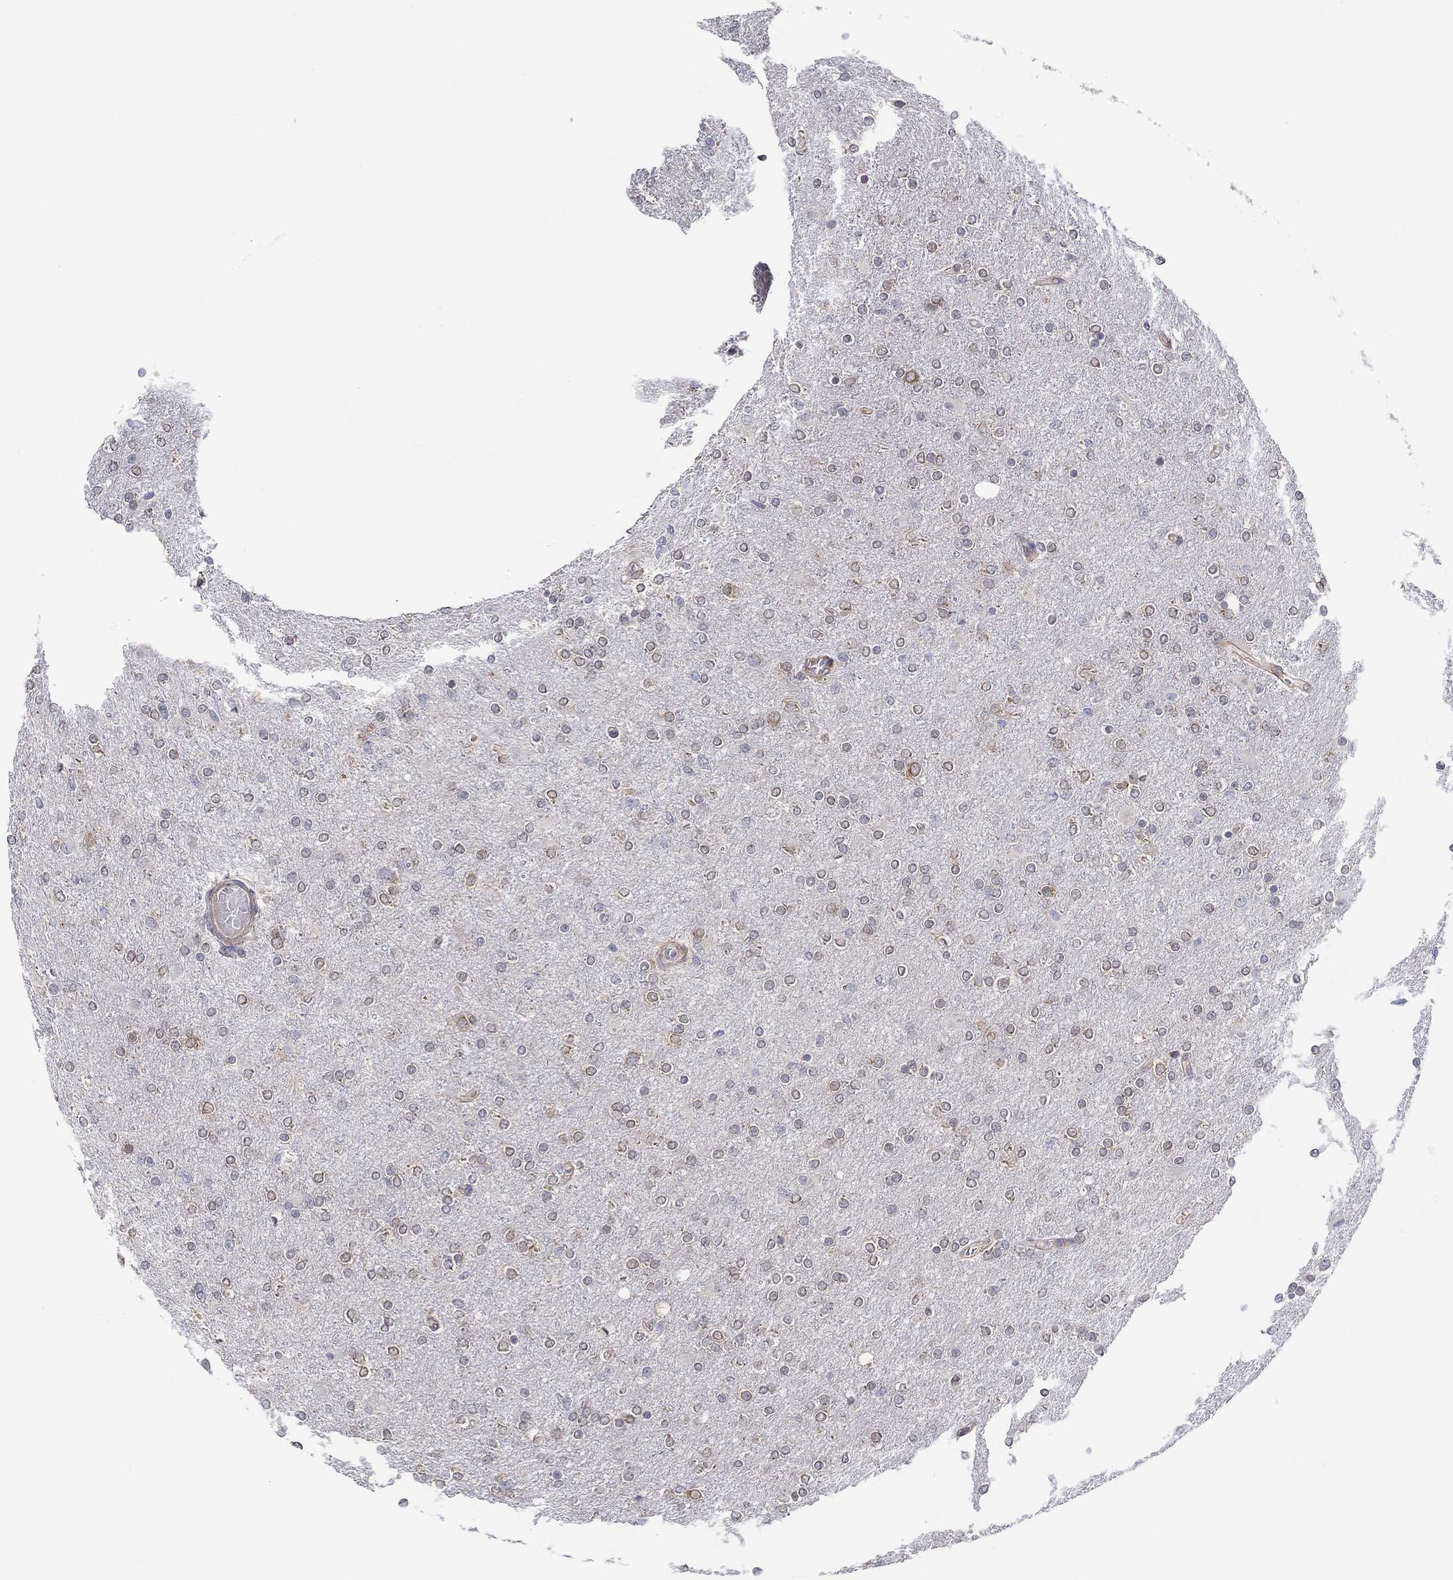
{"staining": {"intensity": "moderate", "quantity": "<25%", "location": "cytoplasmic/membranous"}, "tissue": "glioma", "cell_type": "Tumor cells", "image_type": "cancer", "snomed": [{"axis": "morphology", "description": "Glioma, malignant, High grade"}, {"axis": "topography", "description": "Cerebral cortex"}], "caption": "Glioma stained with a protein marker reveals moderate staining in tumor cells.", "gene": "ERMP1", "patient": {"sex": "male", "age": 70}}